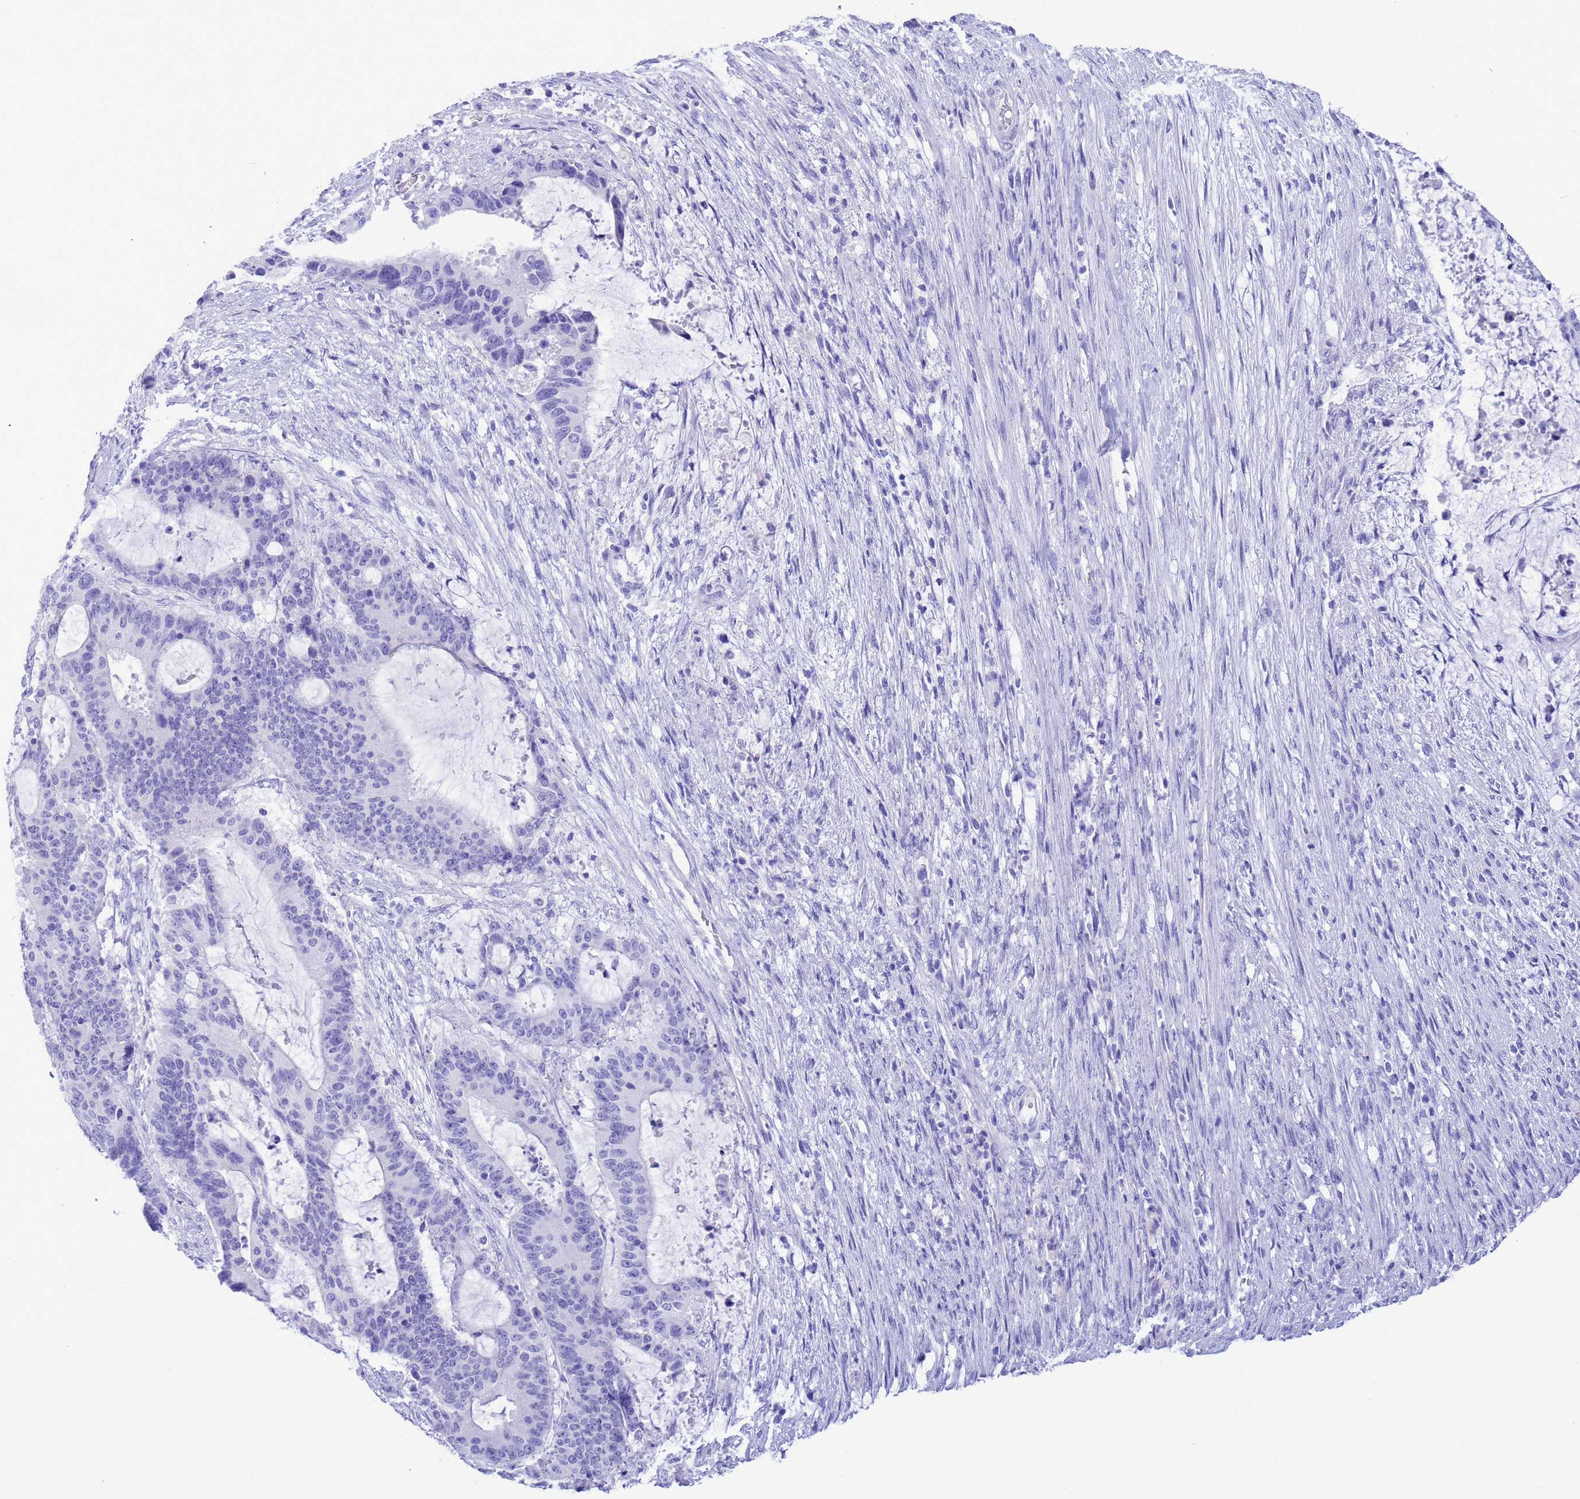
{"staining": {"intensity": "negative", "quantity": "none", "location": "none"}, "tissue": "liver cancer", "cell_type": "Tumor cells", "image_type": "cancer", "snomed": [{"axis": "morphology", "description": "Normal tissue, NOS"}, {"axis": "morphology", "description": "Cholangiocarcinoma"}, {"axis": "topography", "description": "Liver"}, {"axis": "topography", "description": "Peripheral nerve tissue"}], "caption": "DAB immunohistochemical staining of liver cancer demonstrates no significant positivity in tumor cells.", "gene": "GSTM1", "patient": {"sex": "female", "age": 73}}